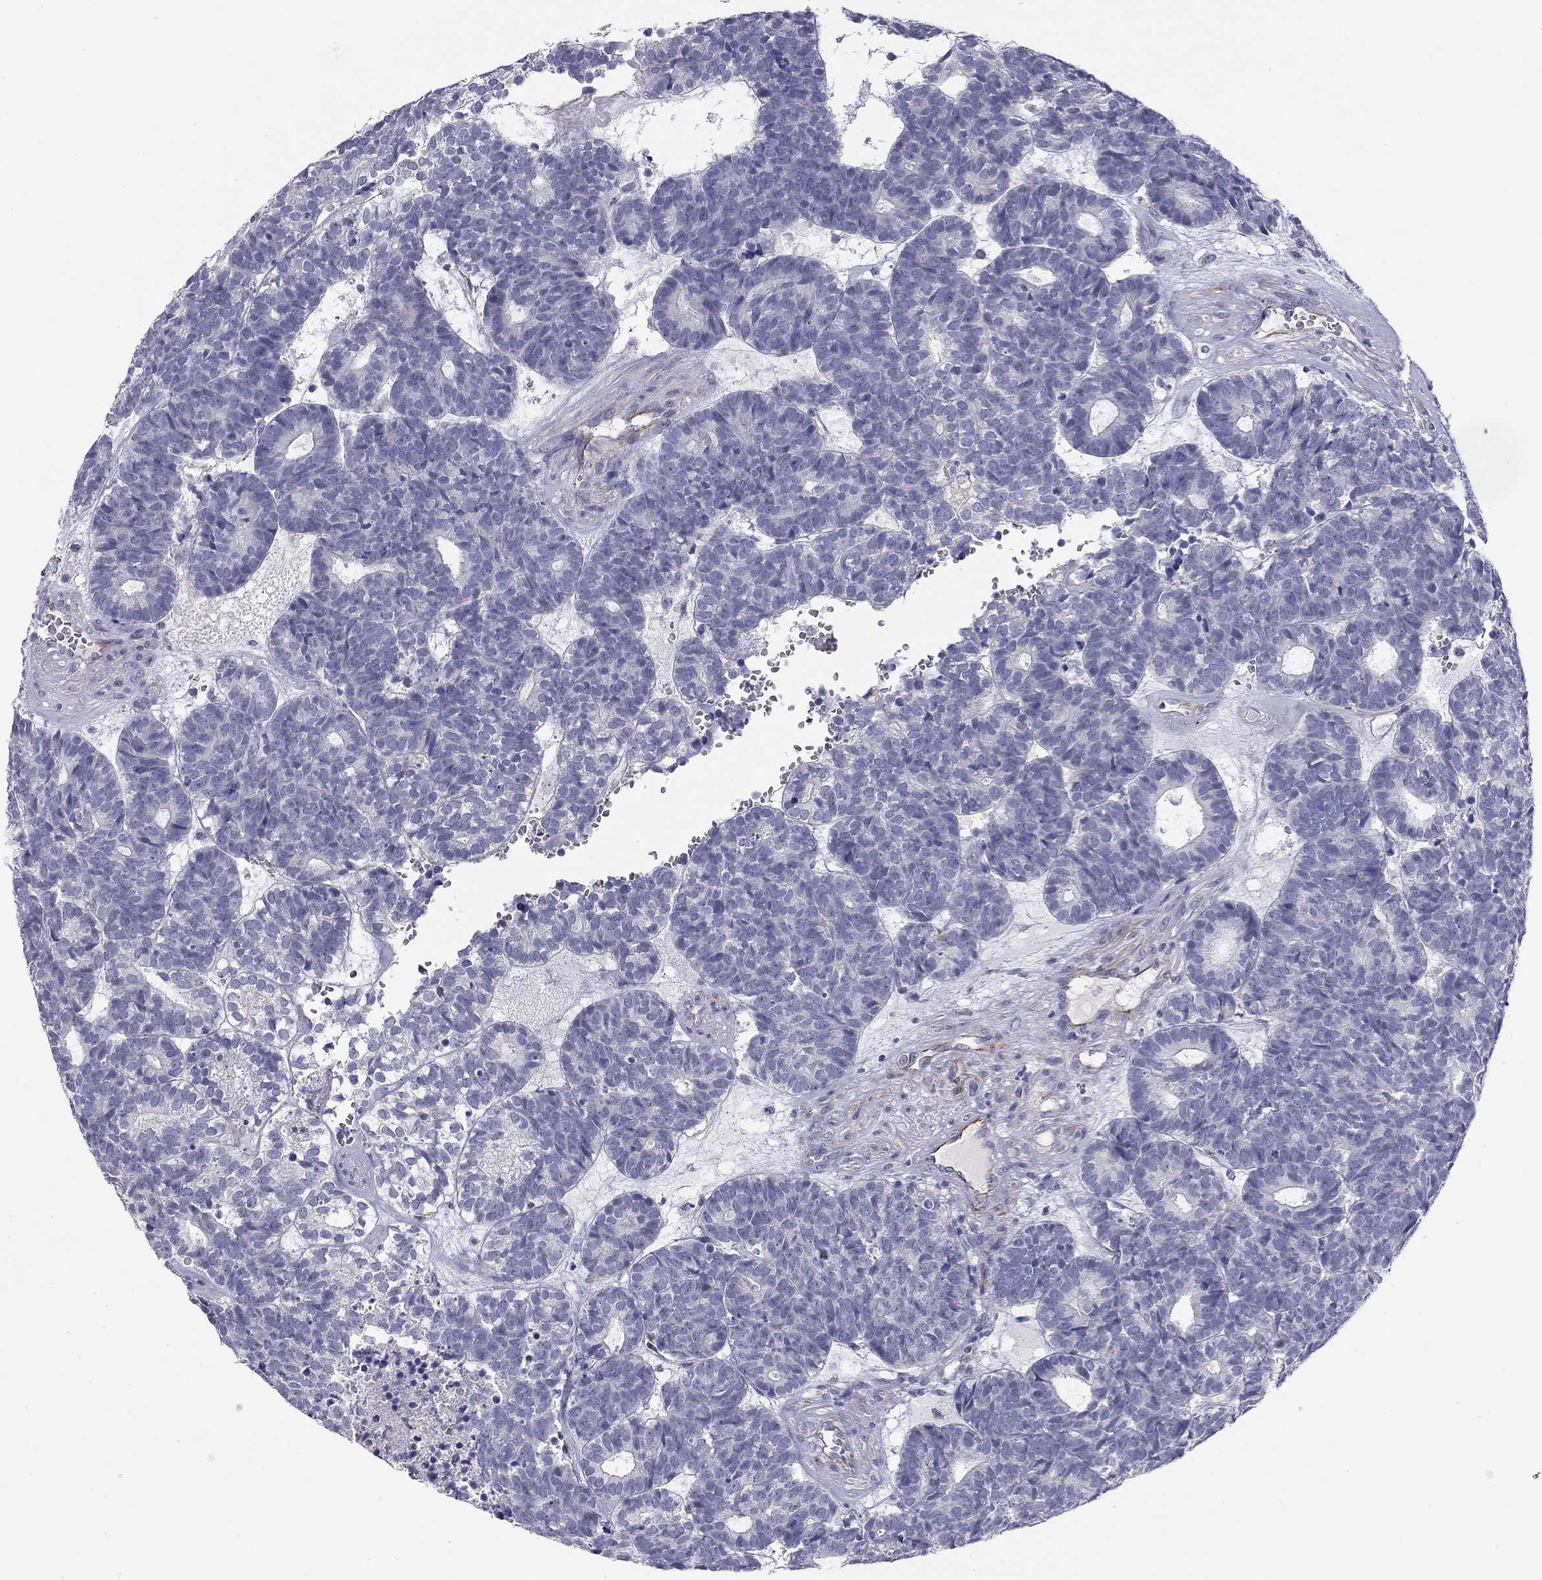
{"staining": {"intensity": "negative", "quantity": "none", "location": "none"}, "tissue": "head and neck cancer", "cell_type": "Tumor cells", "image_type": "cancer", "snomed": [{"axis": "morphology", "description": "Adenocarcinoma, NOS"}, {"axis": "topography", "description": "Head-Neck"}], "caption": "Immunohistochemistry of human head and neck cancer (adenocarcinoma) exhibits no expression in tumor cells. (DAB IHC, high magnification).", "gene": "RTL1", "patient": {"sex": "female", "age": 81}}